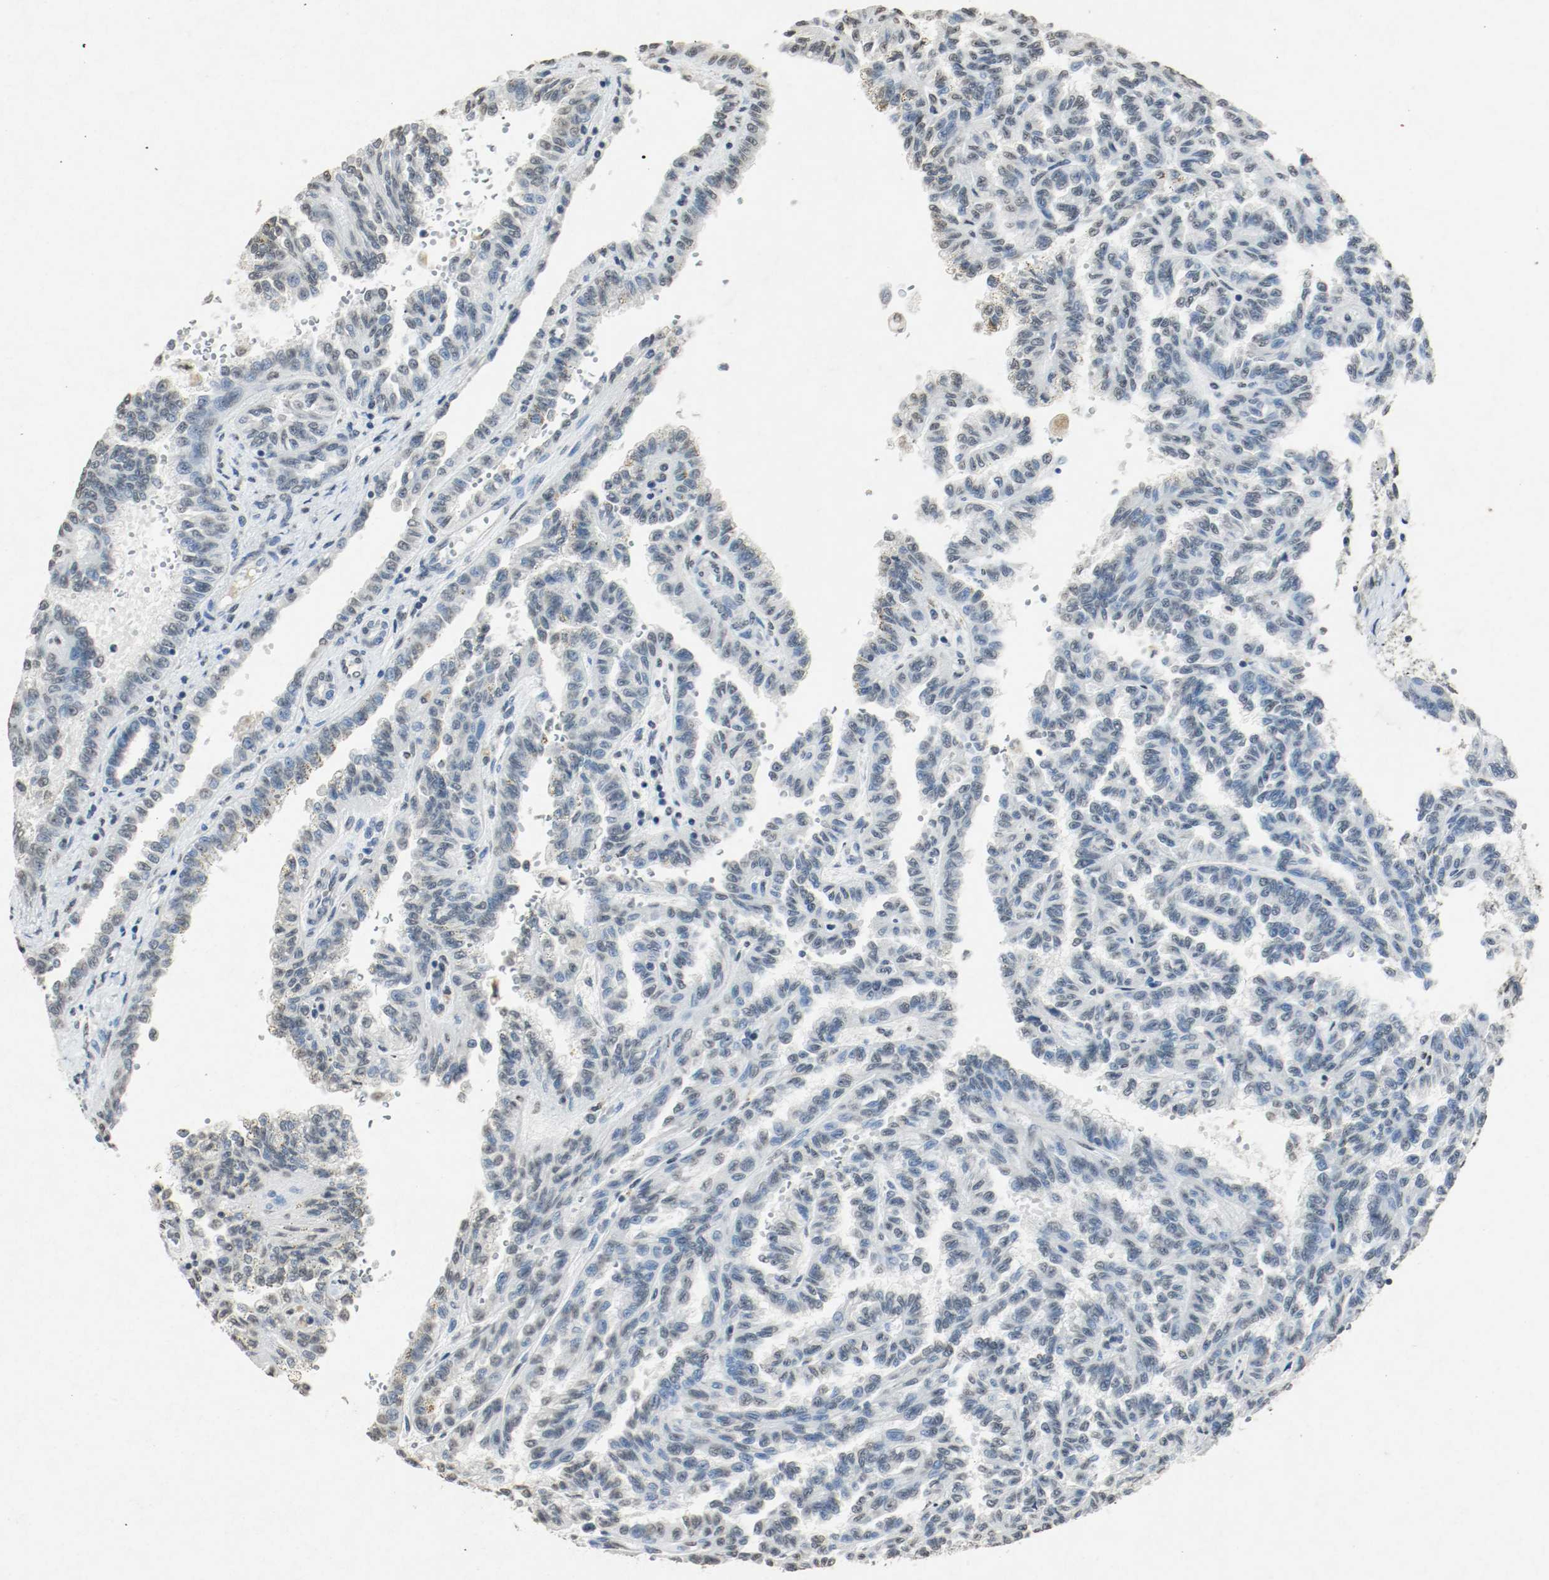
{"staining": {"intensity": "weak", "quantity": "25%-75%", "location": "nuclear"}, "tissue": "renal cancer", "cell_type": "Tumor cells", "image_type": "cancer", "snomed": [{"axis": "morphology", "description": "Inflammation, NOS"}, {"axis": "morphology", "description": "Adenocarcinoma, NOS"}, {"axis": "topography", "description": "Kidney"}], "caption": "Protein expression analysis of renal cancer (adenocarcinoma) displays weak nuclear positivity in approximately 25%-75% of tumor cells.", "gene": "DNMT1", "patient": {"sex": "male", "age": 68}}